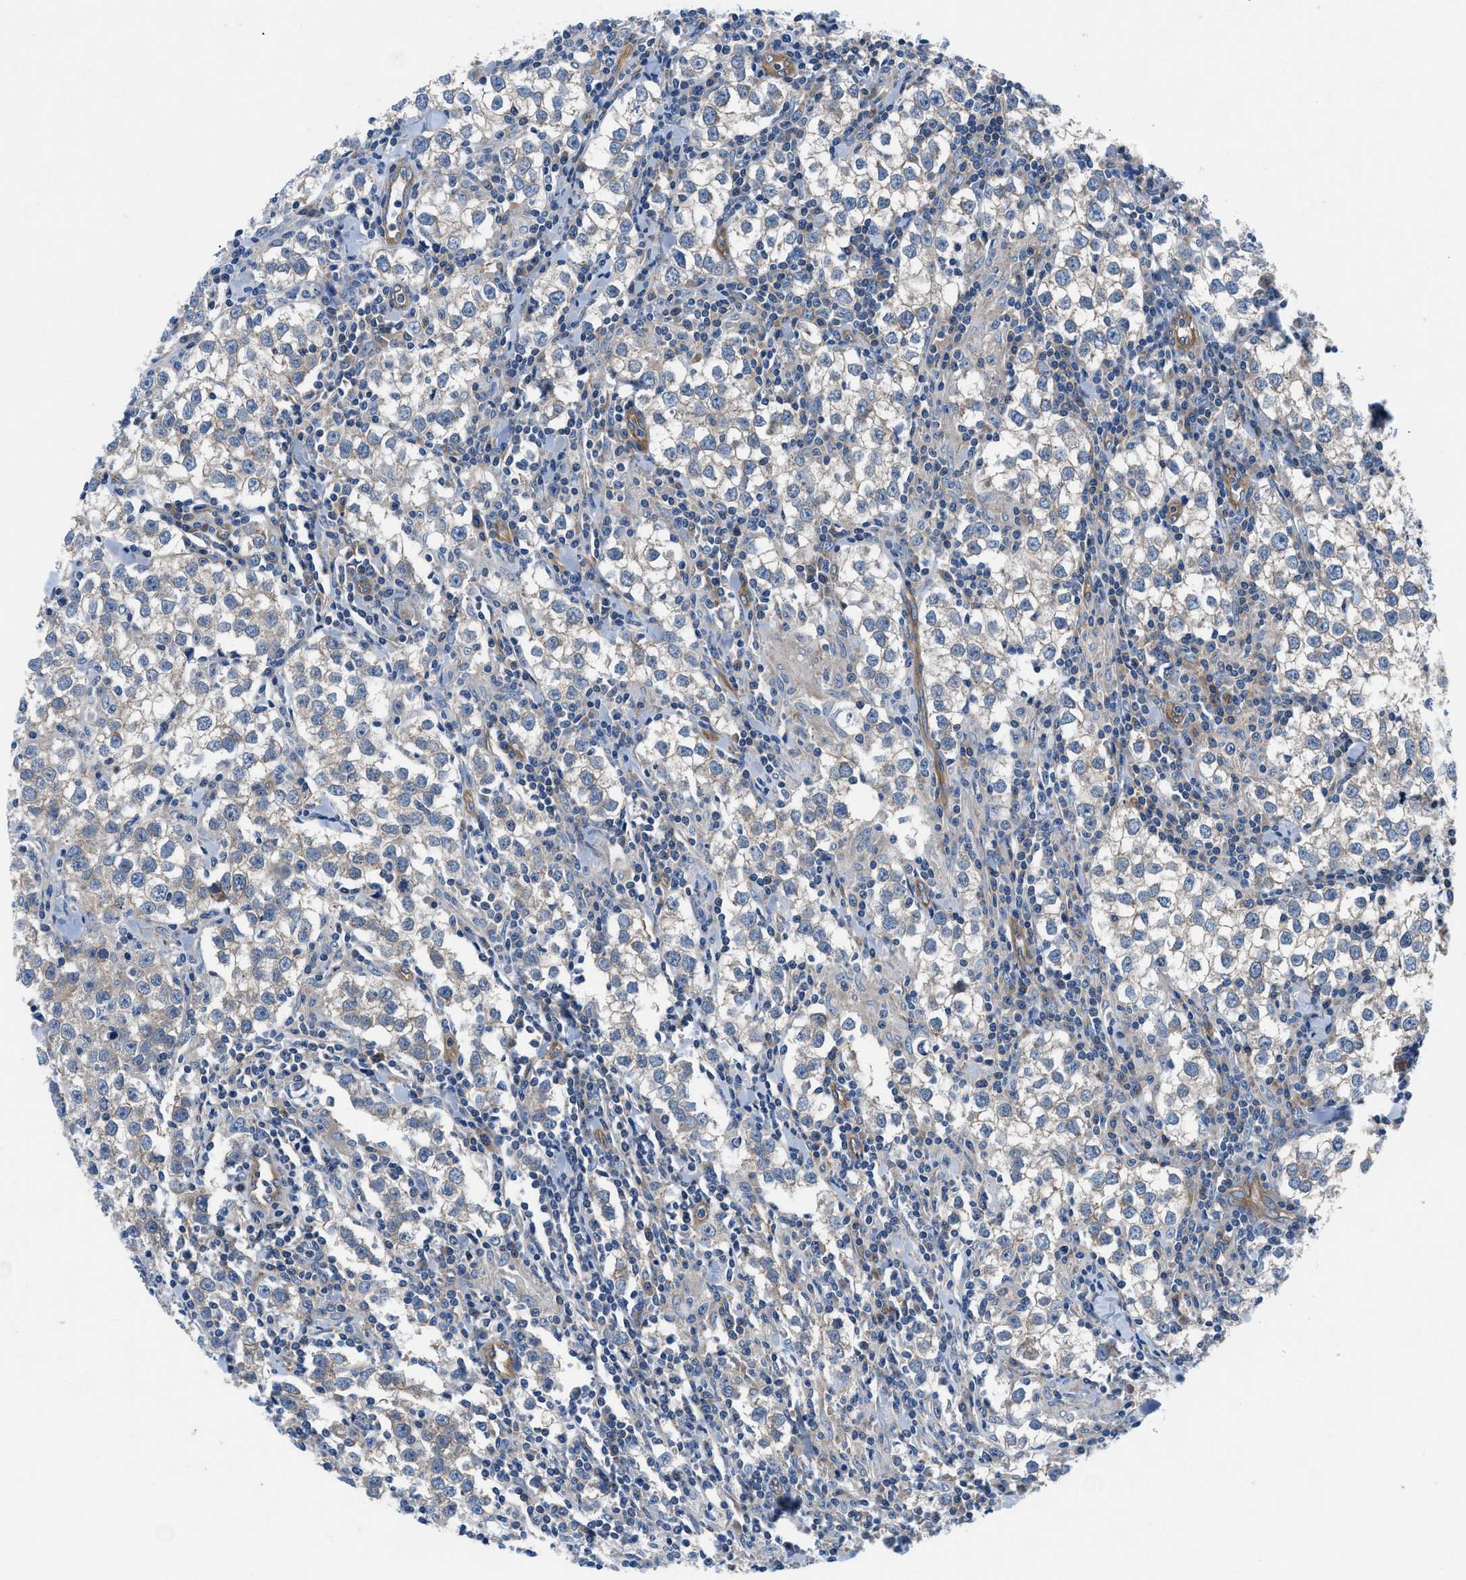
{"staining": {"intensity": "weak", "quantity": "25%-75%", "location": "cytoplasmic/membranous"}, "tissue": "testis cancer", "cell_type": "Tumor cells", "image_type": "cancer", "snomed": [{"axis": "morphology", "description": "Seminoma, NOS"}, {"axis": "morphology", "description": "Carcinoma, Embryonal, NOS"}, {"axis": "topography", "description": "Testis"}], "caption": "Protein analysis of embryonal carcinoma (testis) tissue demonstrates weak cytoplasmic/membranous expression in approximately 25%-75% of tumor cells. The staining was performed using DAB (3,3'-diaminobenzidine) to visualize the protein expression in brown, while the nuclei were stained in blue with hematoxylin (Magnification: 20x).", "gene": "TRIP4", "patient": {"sex": "male", "age": 36}}